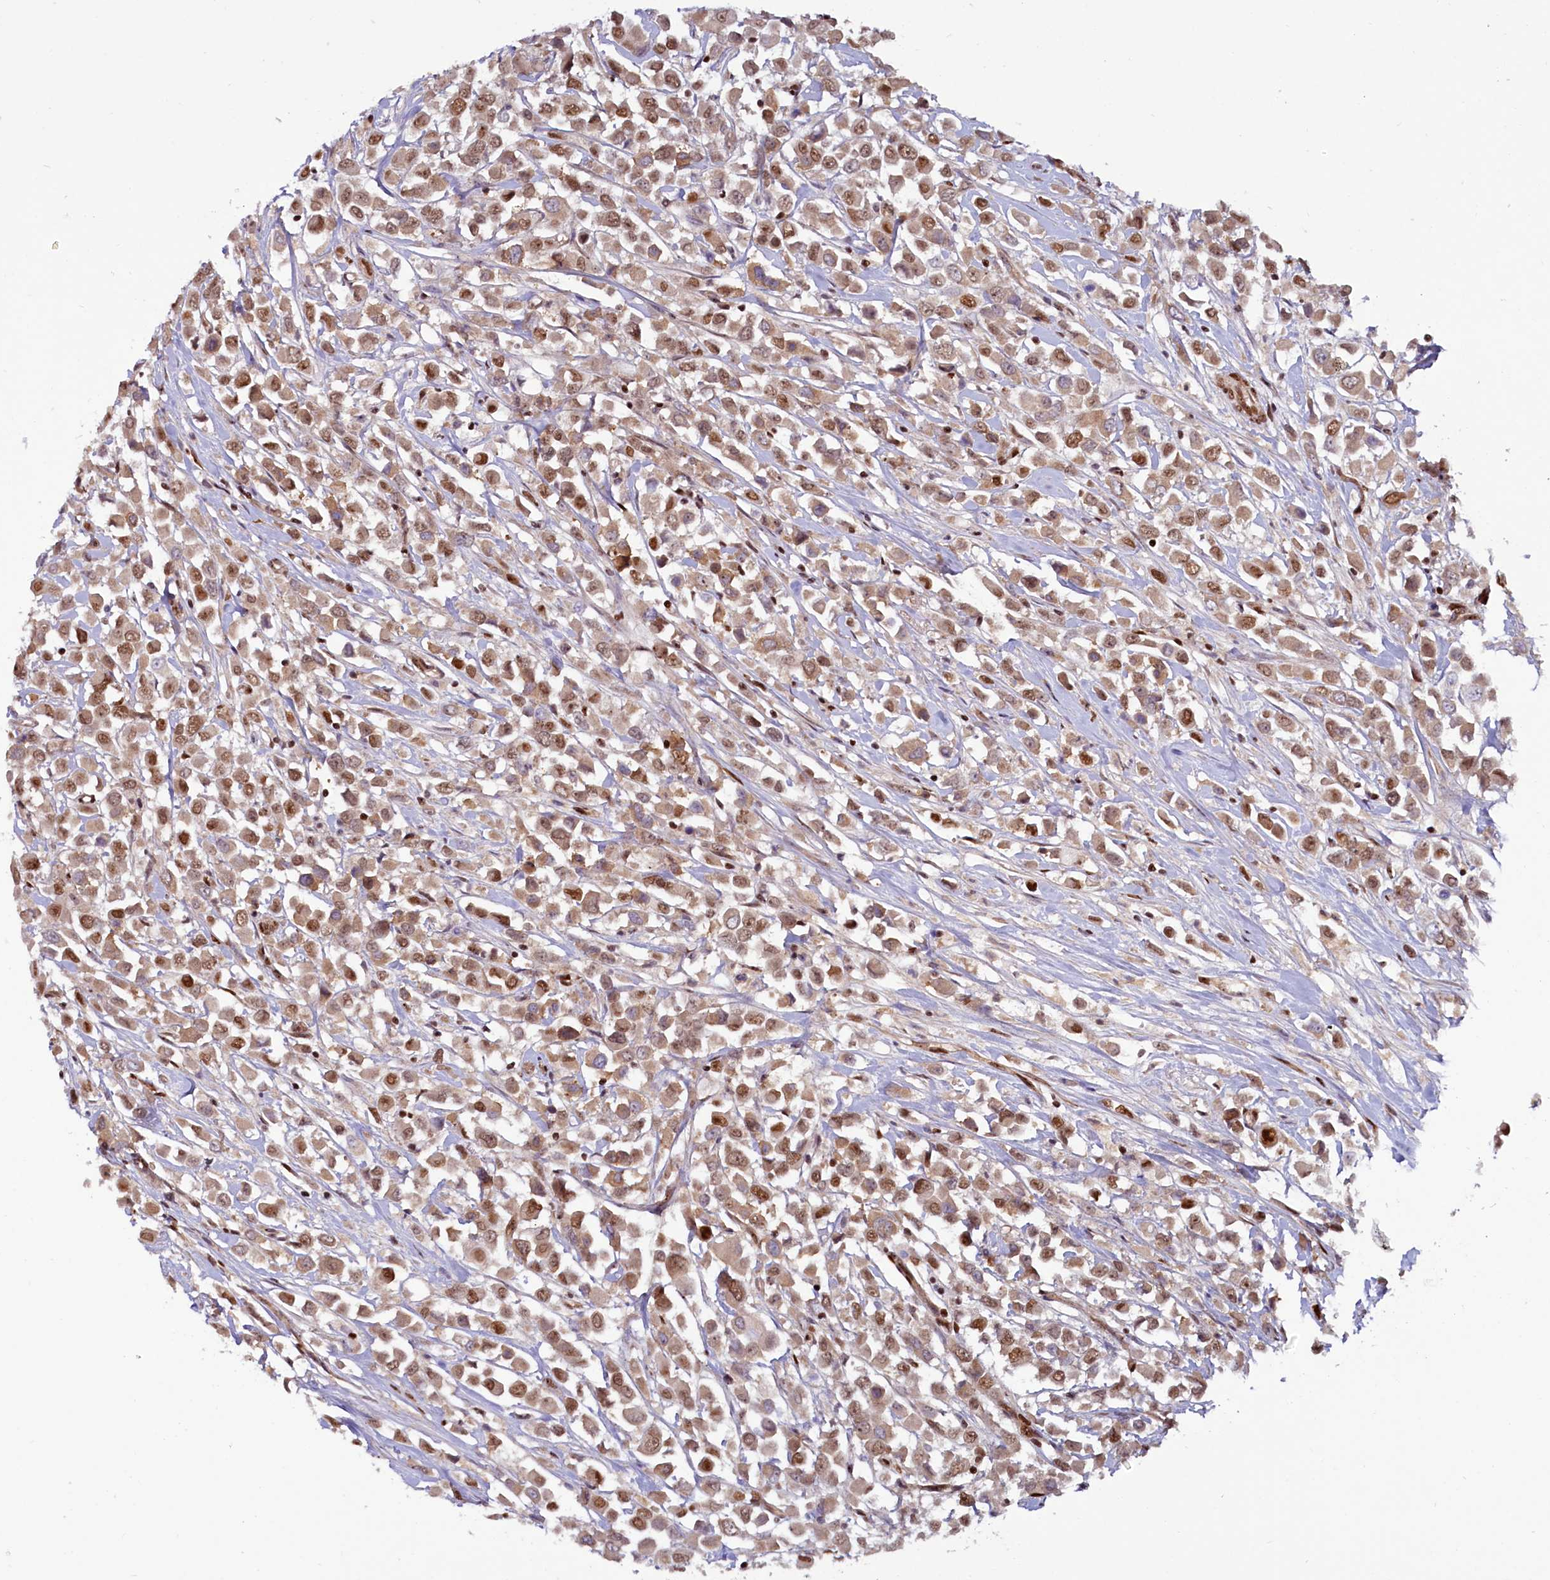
{"staining": {"intensity": "moderate", "quantity": ">75%", "location": "cytoplasmic/membranous,nuclear"}, "tissue": "breast cancer", "cell_type": "Tumor cells", "image_type": "cancer", "snomed": [{"axis": "morphology", "description": "Duct carcinoma"}, {"axis": "topography", "description": "Breast"}], "caption": "Breast cancer (infiltrating ductal carcinoma) stained with DAB IHC exhibits medium levels of moderate cytoplasmic/membranous and nuclear positivity in approximately >75% of tumor cells. (DAB (3,3'-diaminobenzidine) = brown stain, brightfield microscopy at high magnification).", "gene": "TCOF1", "patient": {"sex": "female", "age": 61}}